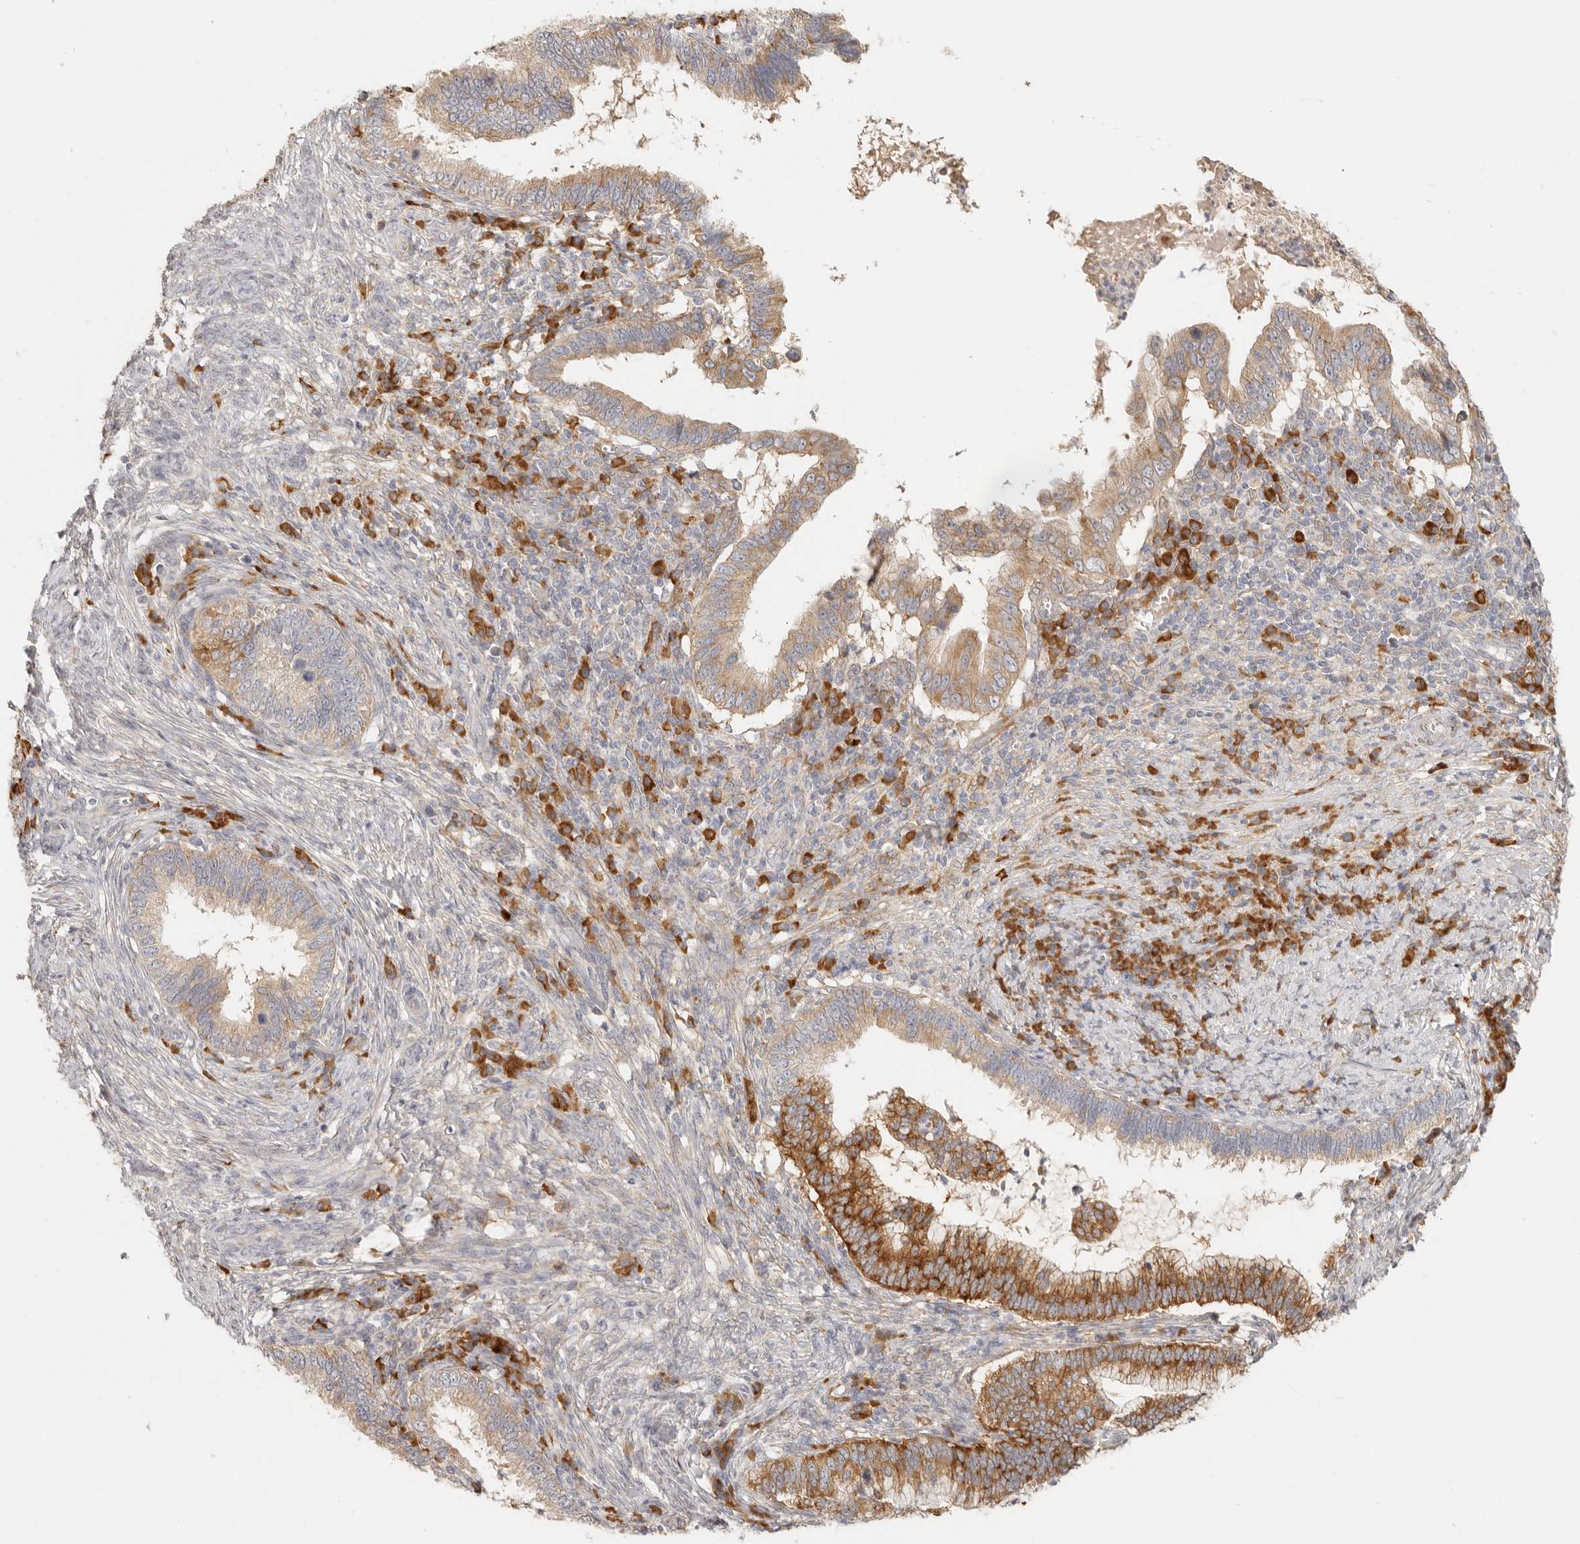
{"staining": {"intensity": "moderate", "quantity": ">75%", "location": "cytoplasmic/membranous"}, "tissue": "cervical cancer", "cell_type": "Tumor cells", "image_type": "cancer", "snomed": [{"axis": "morphology", "description": "Adenocarcinoma, NOS"}, {"axis": "topography", "description": "Cervix"}], "caption": "Cervical cancer (adenocarcinoma) stained with DAB (3,3'-diaminobenzidine) immunohistochemistry (IHC) demonstrates medium levels of moderate cytoplasmic/membranous positivity in about >75% of tumor cells.", "gene": "PABPC4", "patient": {"sex": "female", "age": 36}}